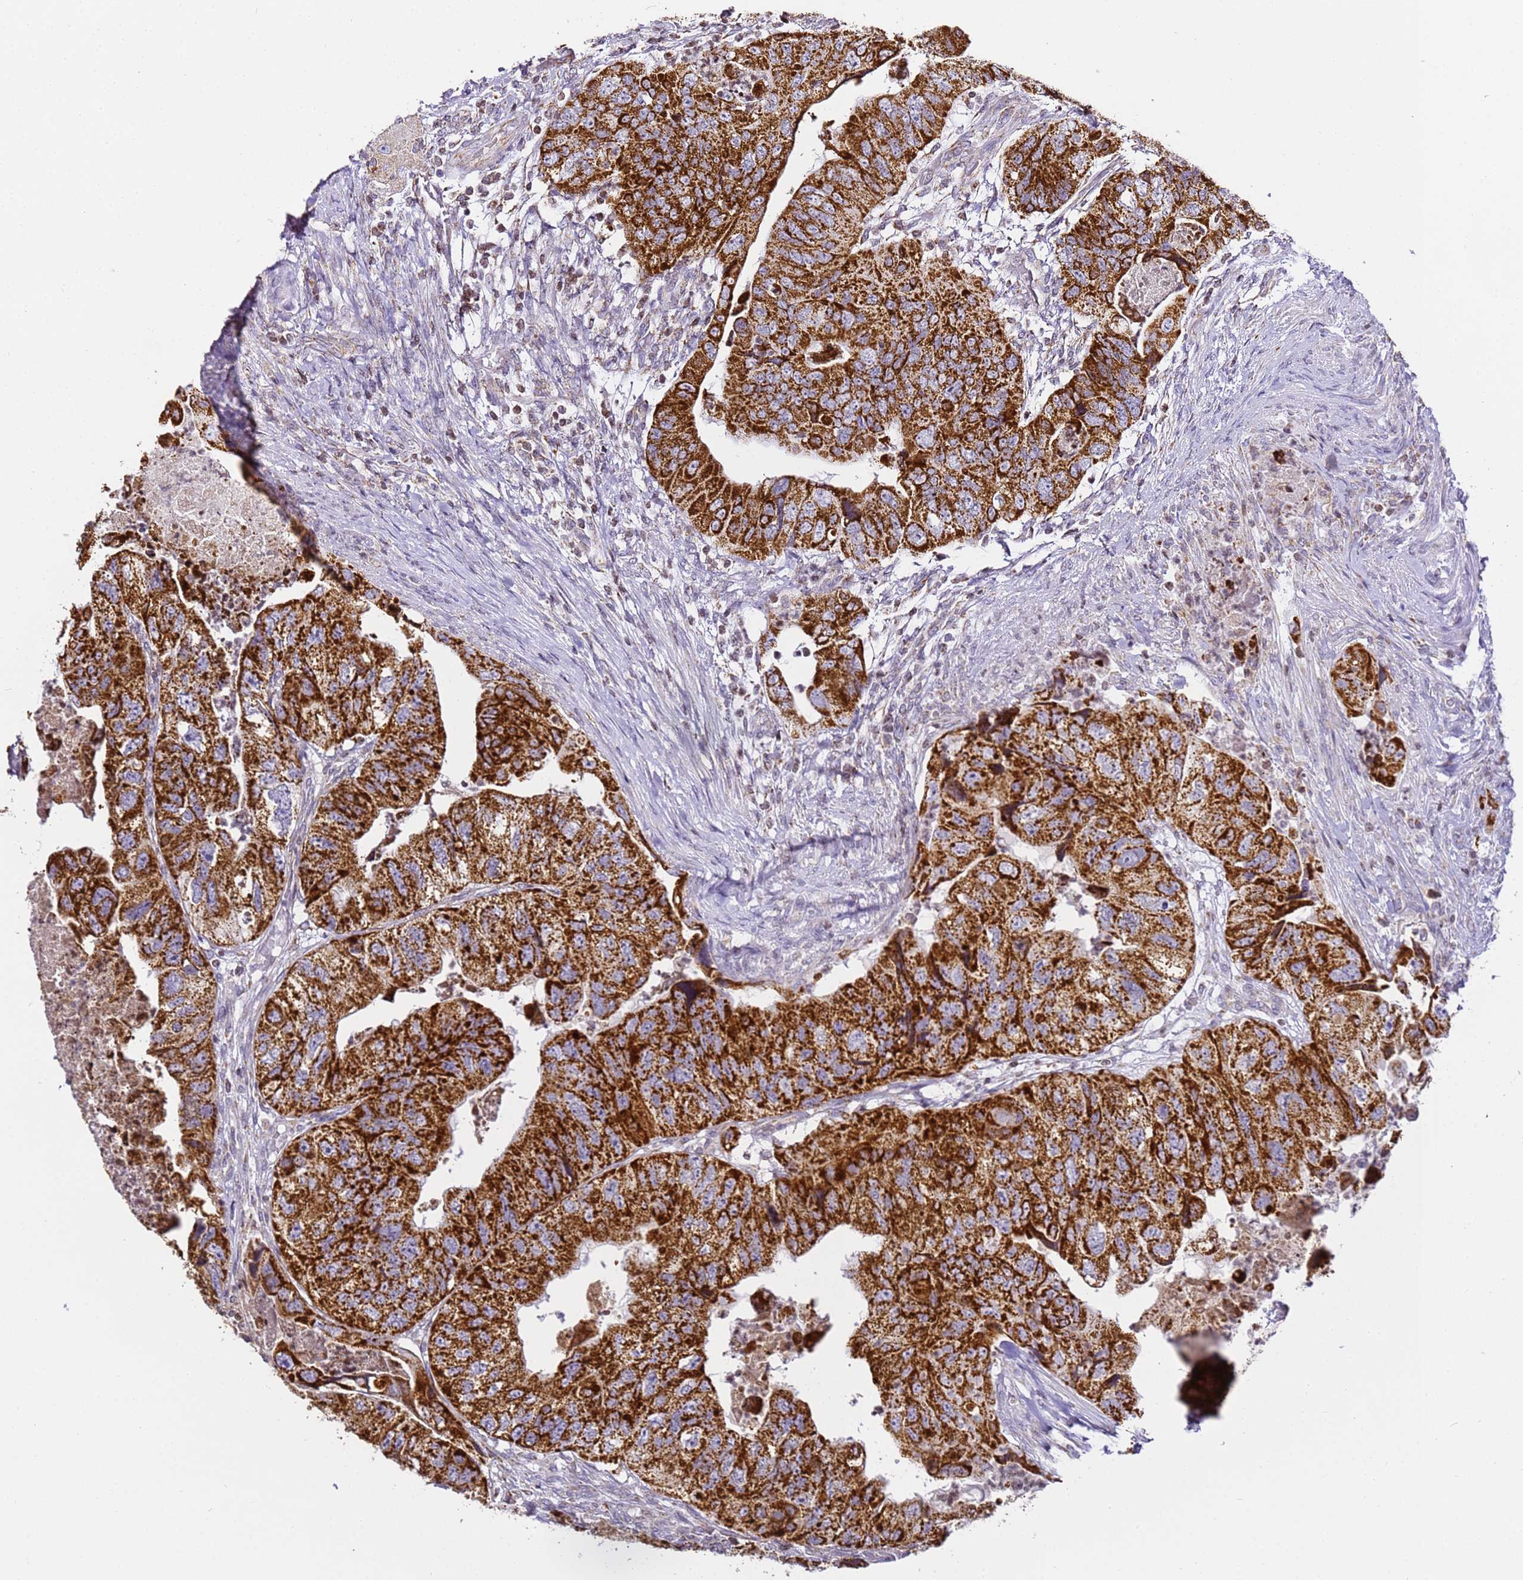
{"staining": {"intensity": "strong", "quantity": ">75%", "location": "cytoplasmic/membranous"}, "tissue": "colorectal cancer", "cell_type": "Tumor cells", "image_type": "cancer", "snomed": [{"axis": "morphology", "description": "Adenocarcinoma, NOS"}, {"axis": "topography", "description": "Rectum"}], "caption": "Colorectal cancer (adenocarcinoma) stained with a protein marker demonstrates strong staining in tumor cells.", "gene": "HSPE1", "patient": {"sex": "male", "age": 63}}